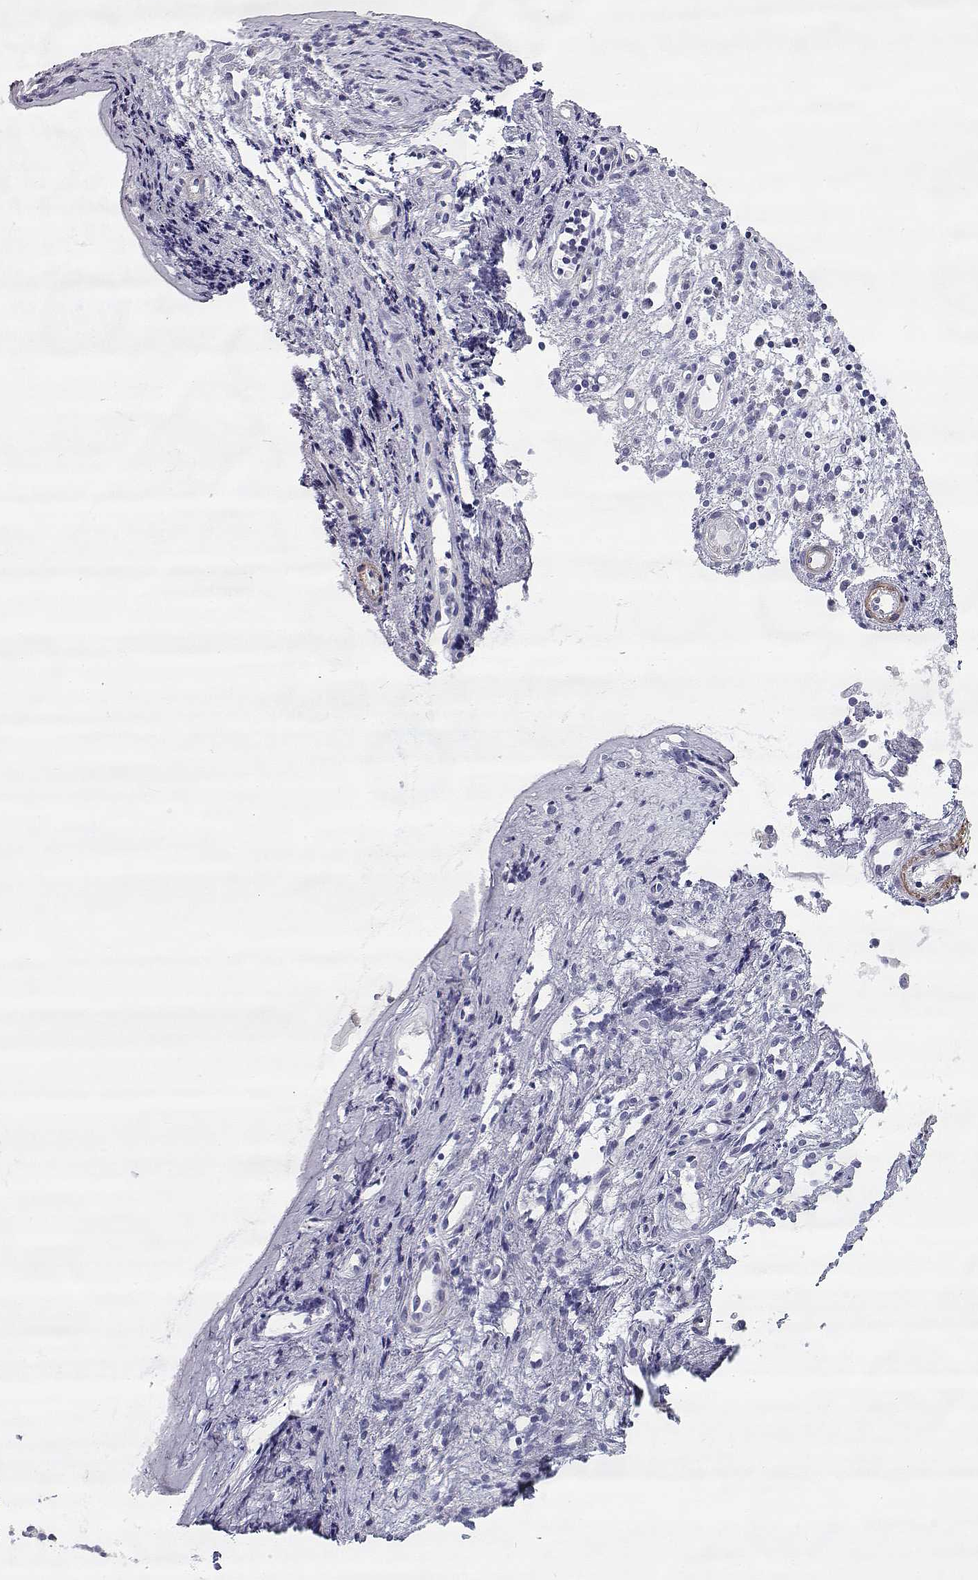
{"staining": {"intensity": "negative", "quantity": "none", "location": "none"}, "tissue": "nasopharynx", "cell_type": "Respiratory epithelial cells", "image_type": "normal", "snomed": [{"axis": "morphology", "description": "Normal tissue, NOS"}, {"axis": "topography", "description": "Nasopharynx"}], "caption": "The micrograph reveals no staining of respiratory epithelial cells in normal nasopharynx.", "gene": "SLITRK3", "patient": {"sex": "female", "age": 47}}